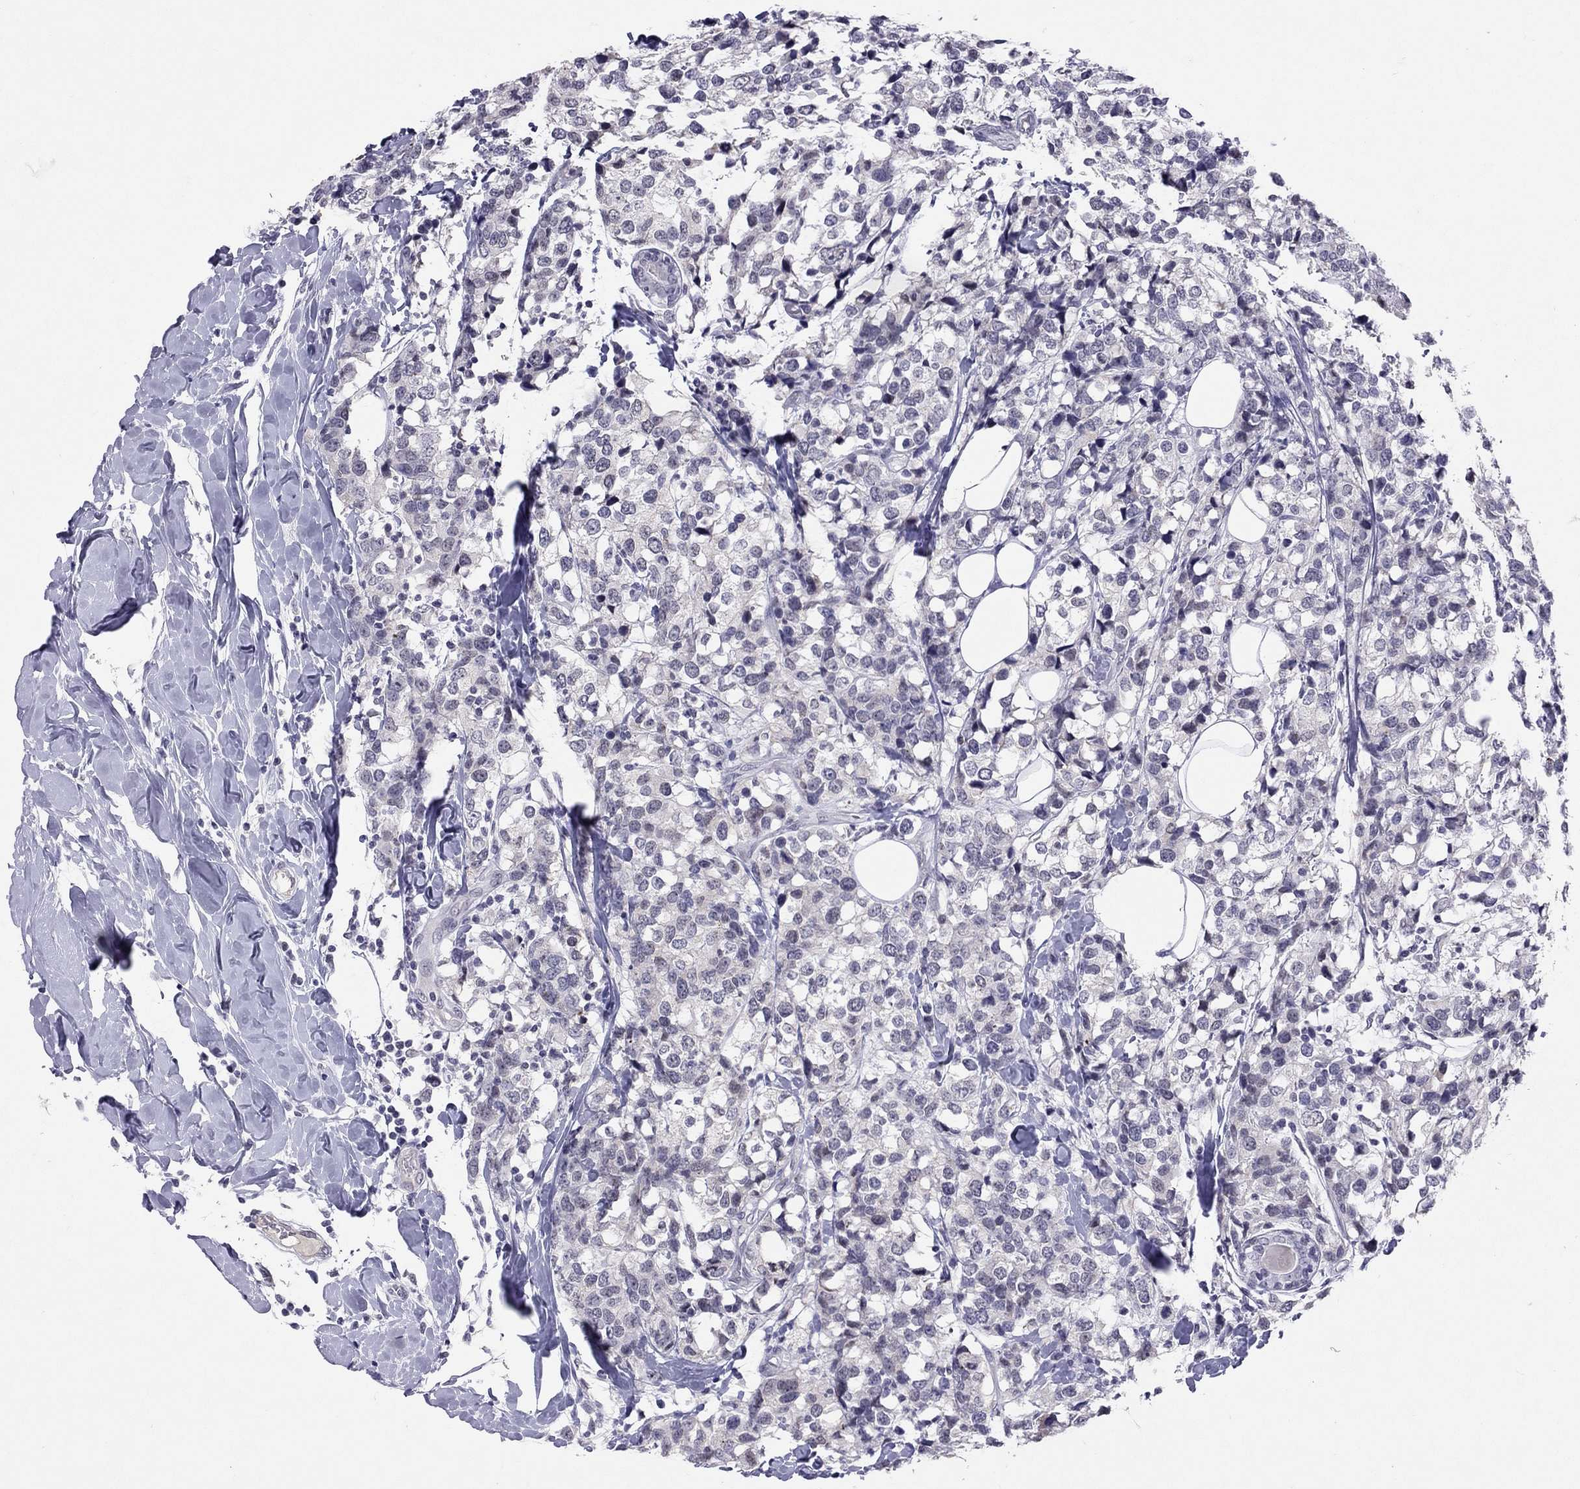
{"staining": {"intensity": "negative", "quantity": "none", "location": "none"}, "tissue": "breast cancer", "cell_type": "Tumor cells", "image_type": "cancer", "snomed": [{"axis": "morphology", "description": "Lobular carcinoma"}, {"axis": "topography", "description": "Breast"}], "caption": "An image of breast lobular carcinoma stained for a protein reveals no brown staining in tumor cells.", "gene": "JHY", "patient": {"sex": "female", "age": 59}}